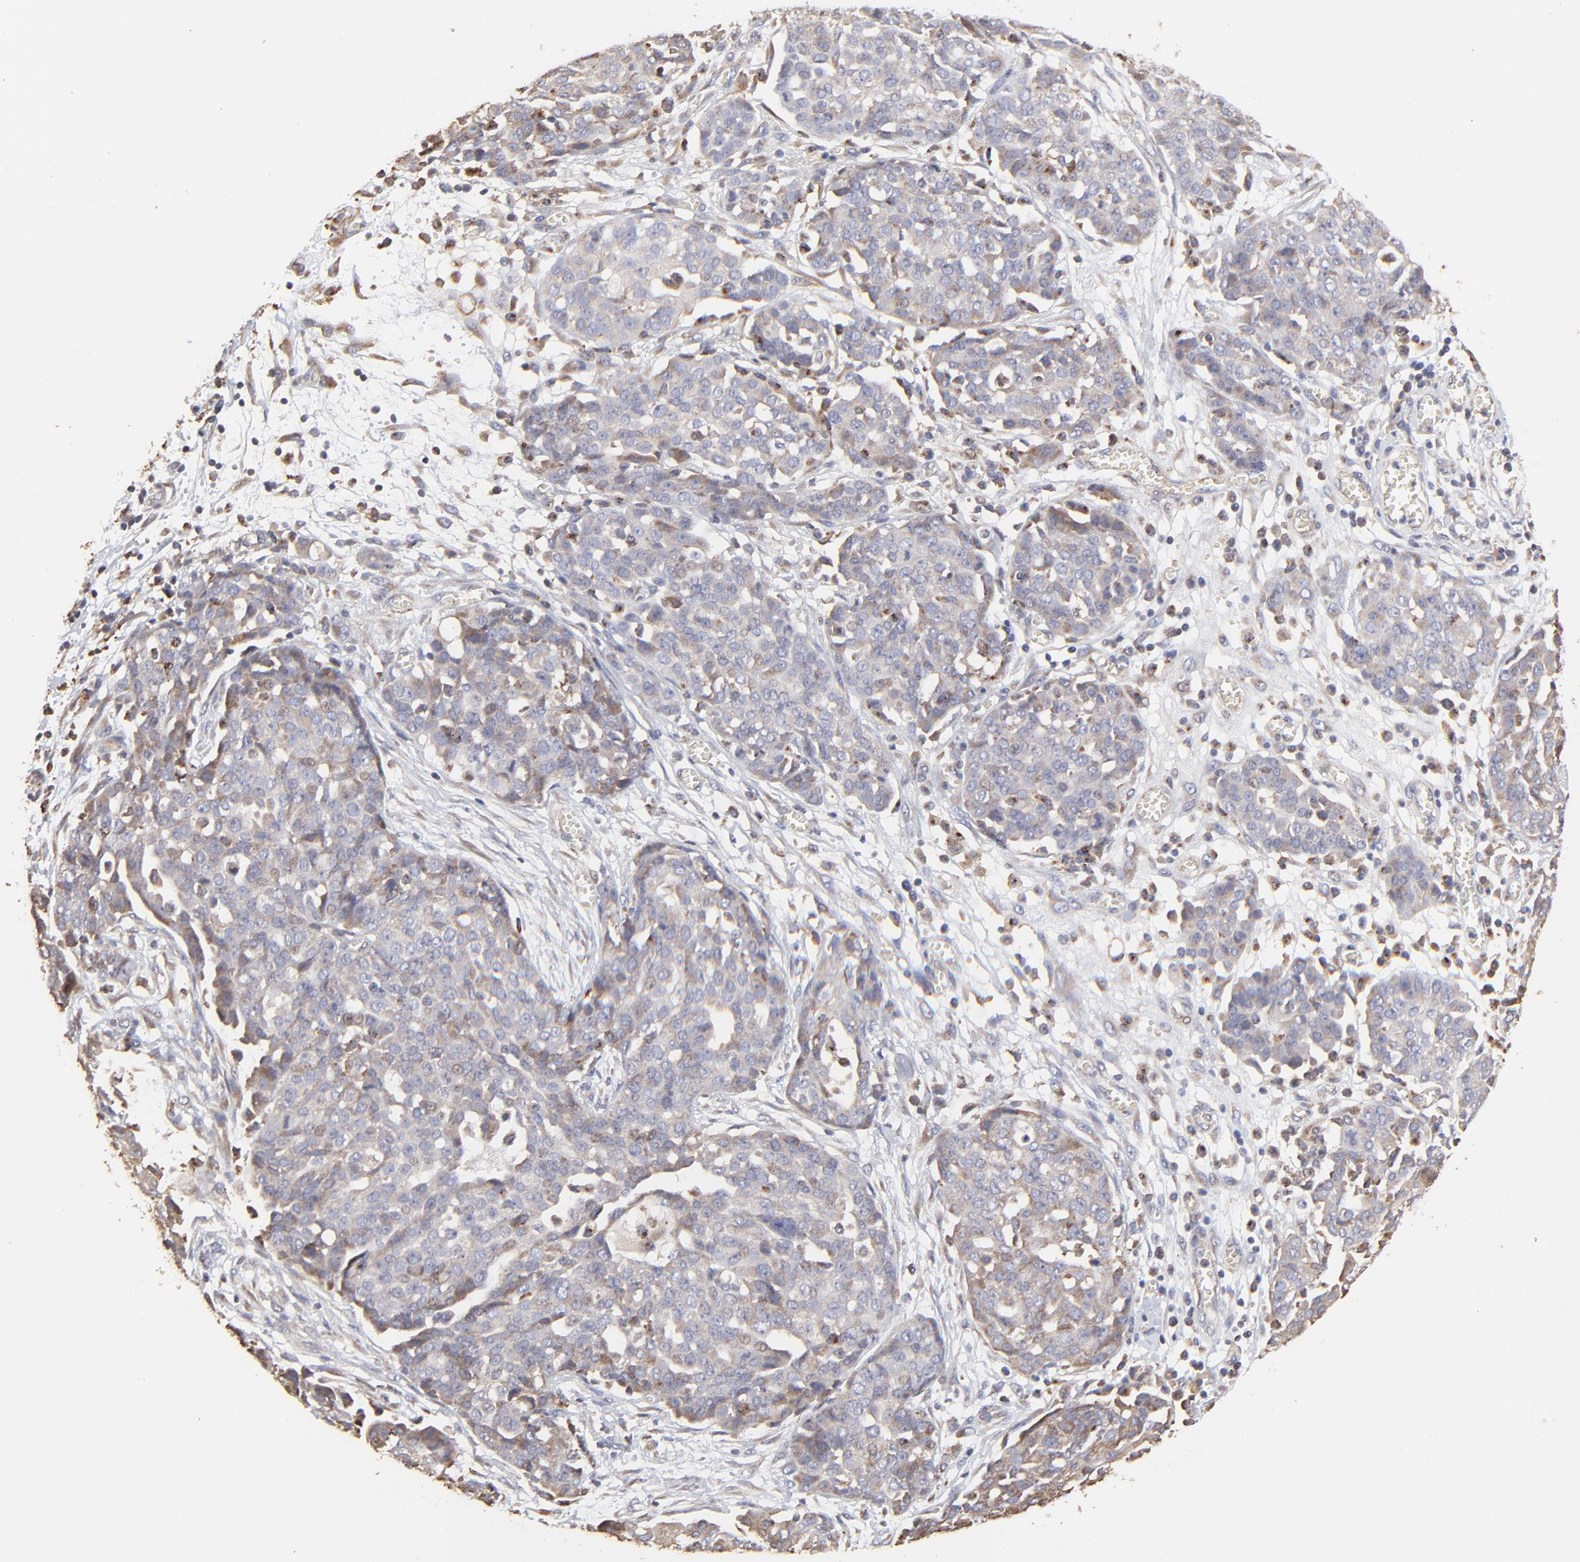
{"staining": {"intensity": "weak", "quantity": "25%-75%", "location": "cytoplasmic/membranous"}, "tissue": "ovarian cancer", "cell_type": "Tumor cells", "image_type": "cancer", "snomed": [{"axis": "morphology", "description": "Cystadenocarcinoma, serous, NOS"}, {"axis": "topography", "description": "Soft tissue"}, {"axis": "topography", "description": "Ovary"}], "caption": "Brown immunohistochemical staining in ovarian cancer (serous cystadenocarcinoma) displays weak cytoplasmic/membranous staining in approximately 25%-75% of tumor cells. The staining was performed using DAB, with brown indicating positive protein expression. Nuclei are stained blue with hematoxylin.", "gene": "ELP2", "patient": {"sex": "female", "age": 57}}